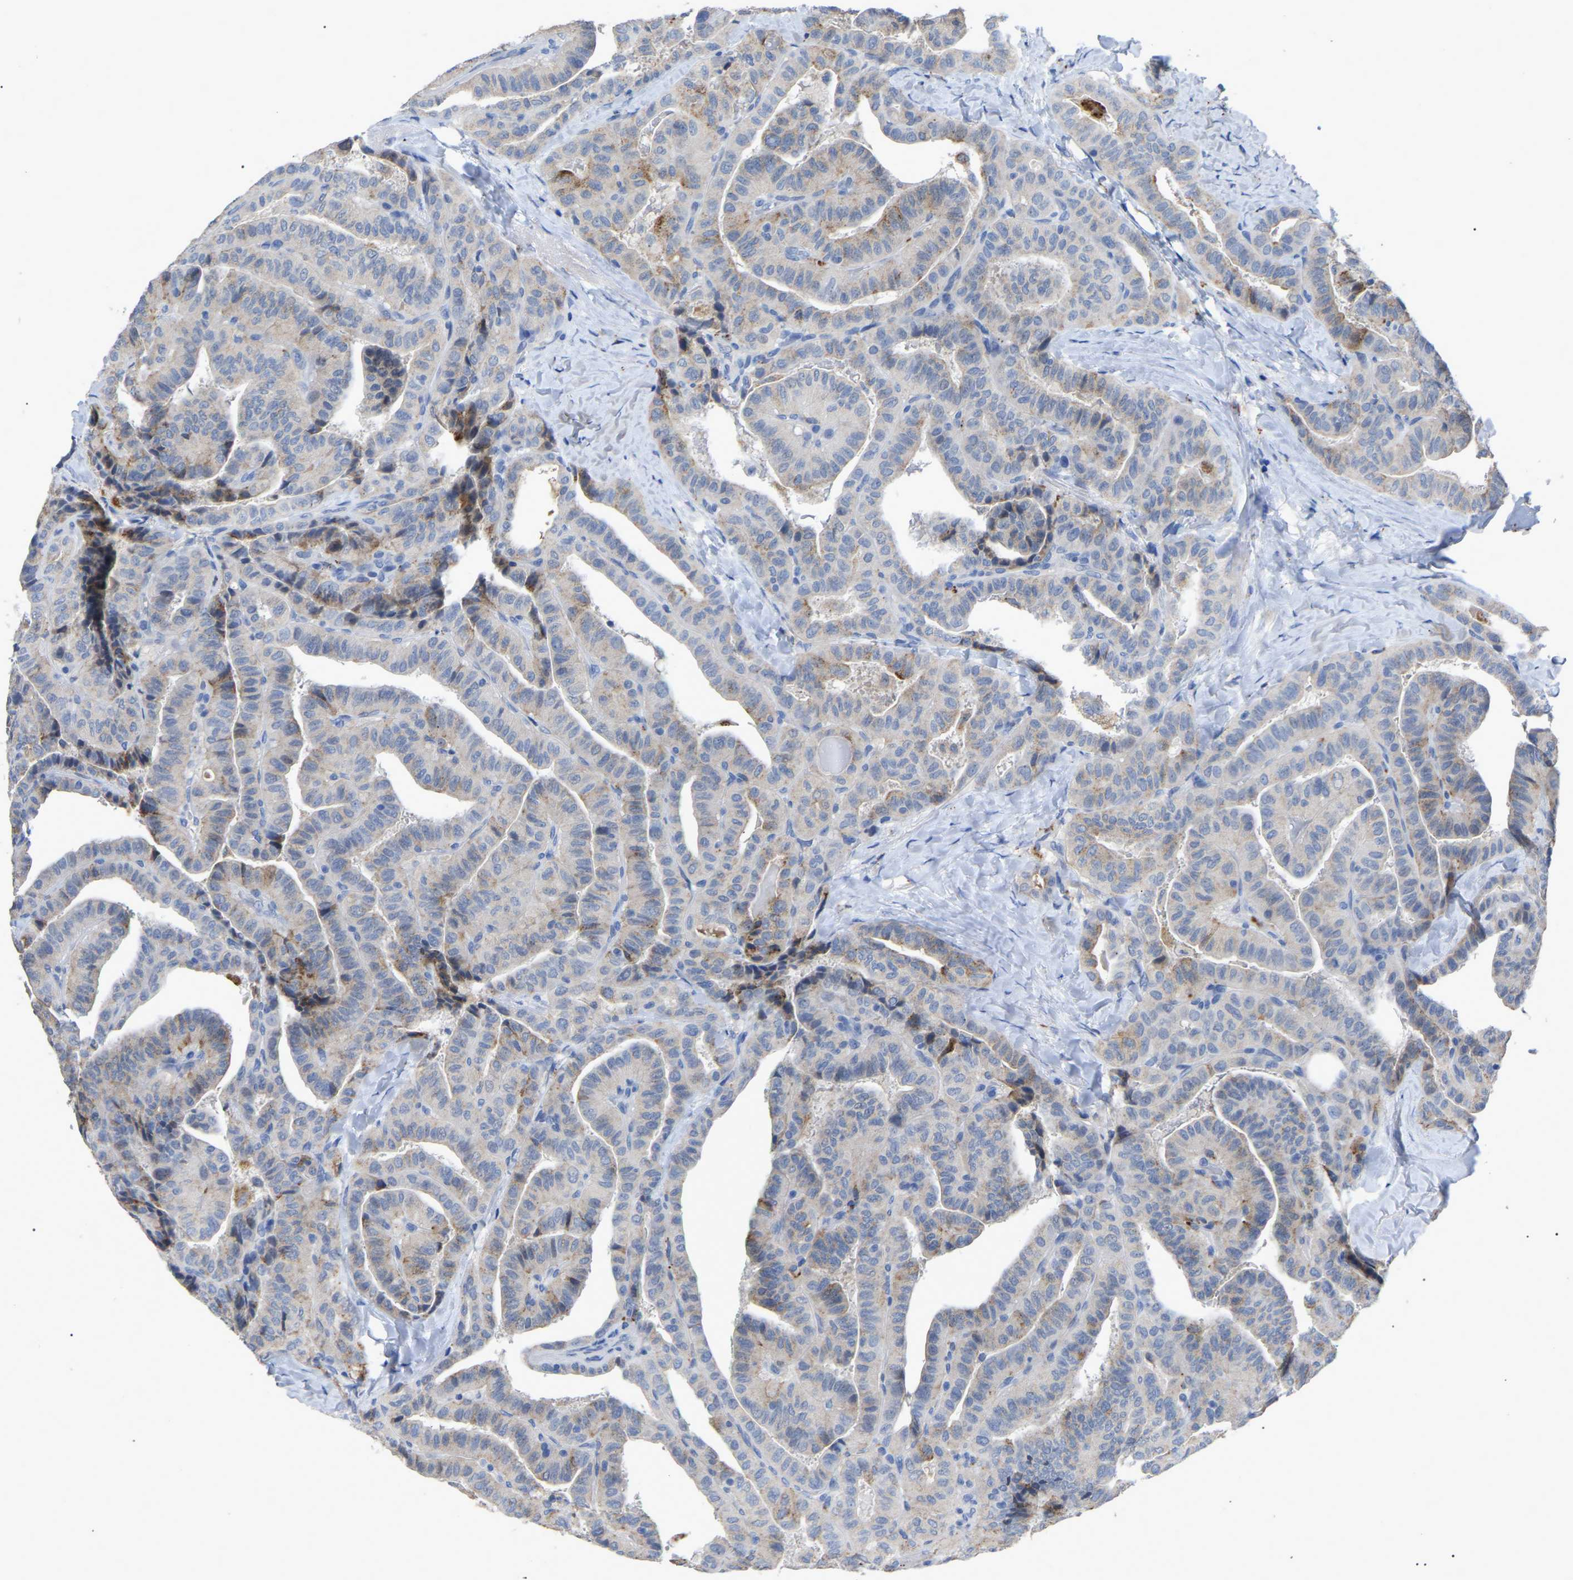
{"staining": {"intensity": "weak", "quantity": "<25%", "location": "cytoplasmic/membranous"}, "tissue": "thyroid cancer", "cell_type": "Tumor cells", "image_type": "cancer", "snomed": [{"axis": "morphology", "description": "Papillary adenocarcinoma, NOS"}, {"axis": "topography", "description": "Thyroid gland"}], "caption": "Tumor cells are negative for brown protein staining in thyroid cancer.", "gene": "SMPD2", "patient": {"sex": "male", "age": 77}}